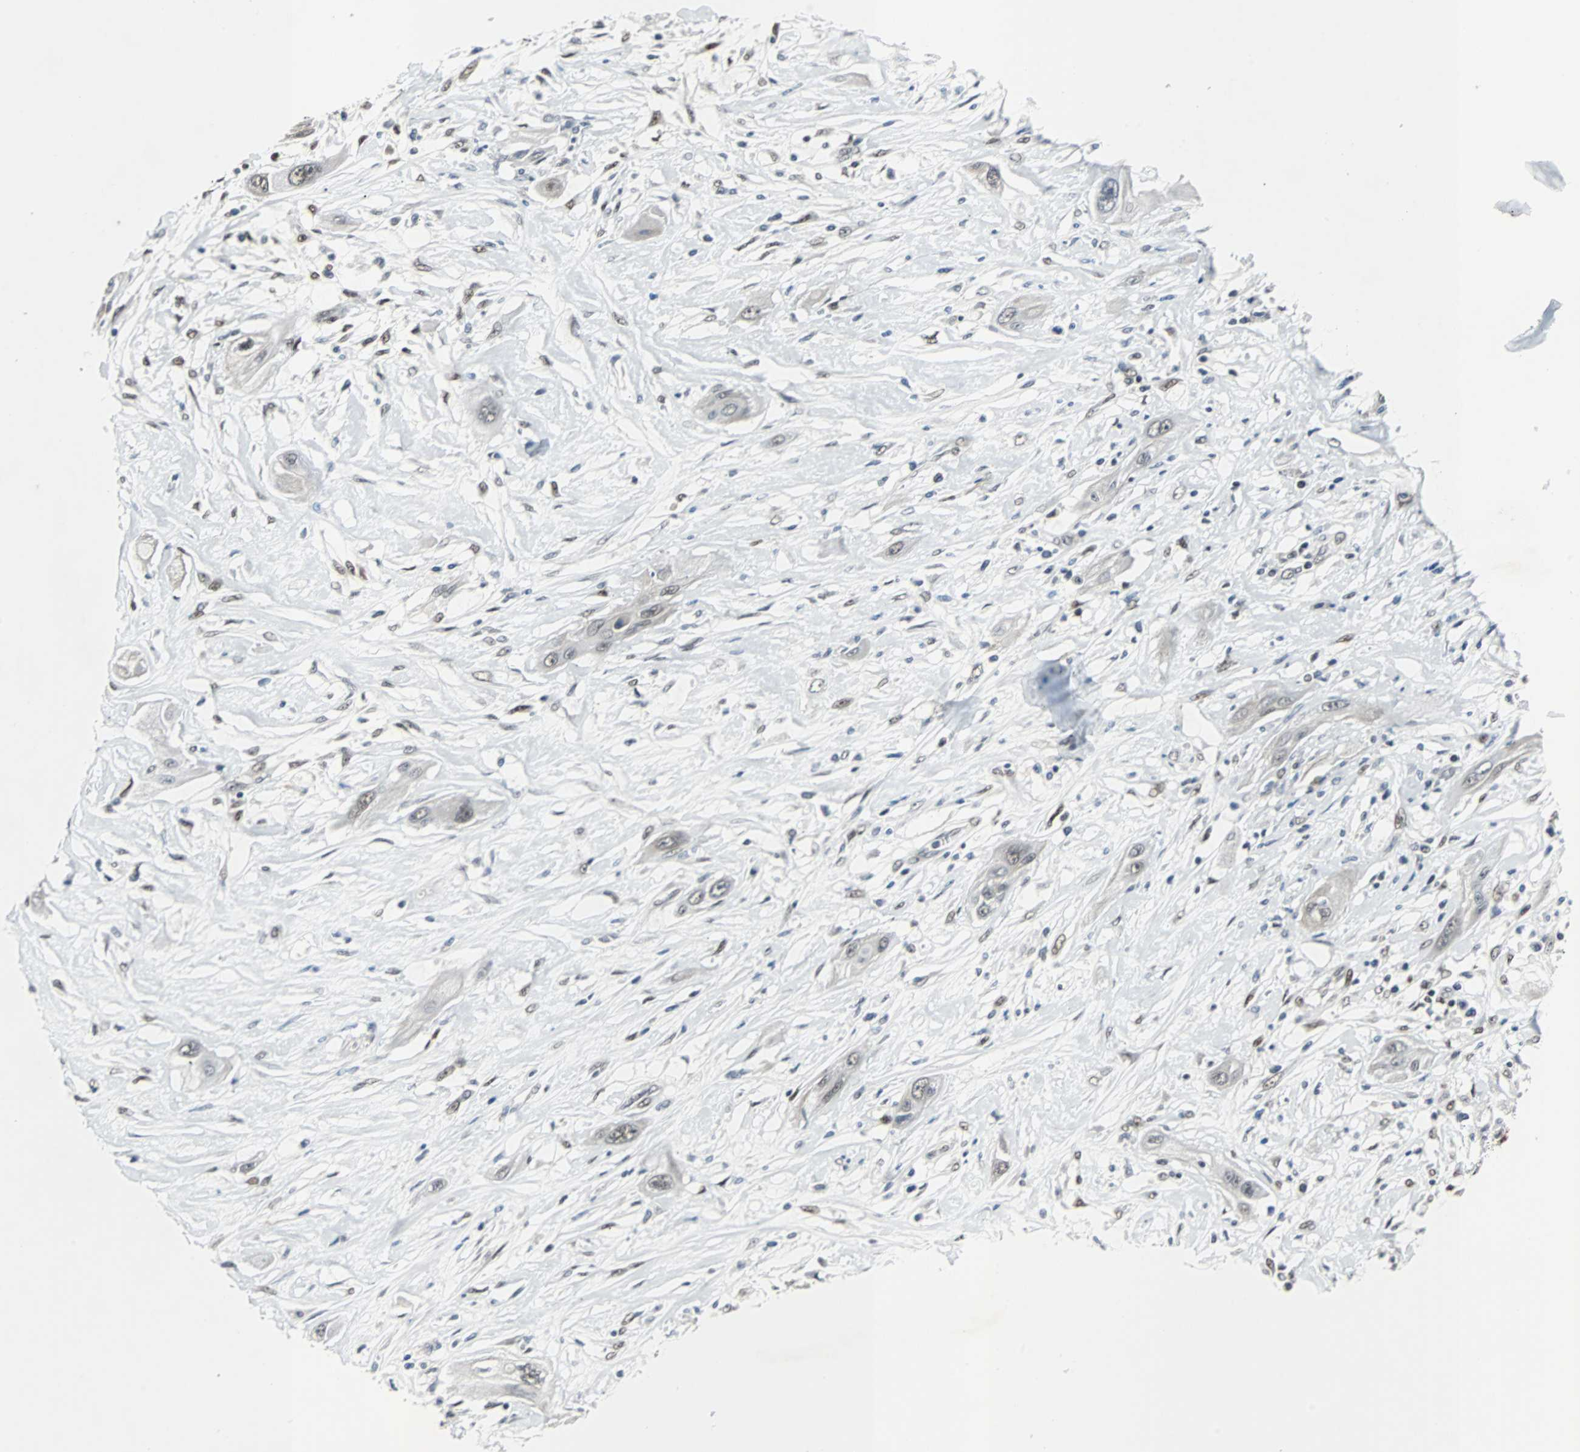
{"staining": {"intensity": "weak", "quantity": "25%-75%", "location": "cytoplasmic/membranous,nuclear"}, "tissue": "lung cancer", "cell_type": "Tumor cells", "image_type": "cancer", "snomed": [{"axis": "morphology", "description": "Squamous cell carcinoma, NOS"}, {"axis": "topography", "description": "Lung"}], "caption": "The image exhibits staining of lung squamous cell carcinoma, revealing weak cytoplasmic/membranous and nuclear protein positivity (brown color) within tumor cells.", "gene": "ZHX2", "patient": {"sex": "female", "age": 47}}